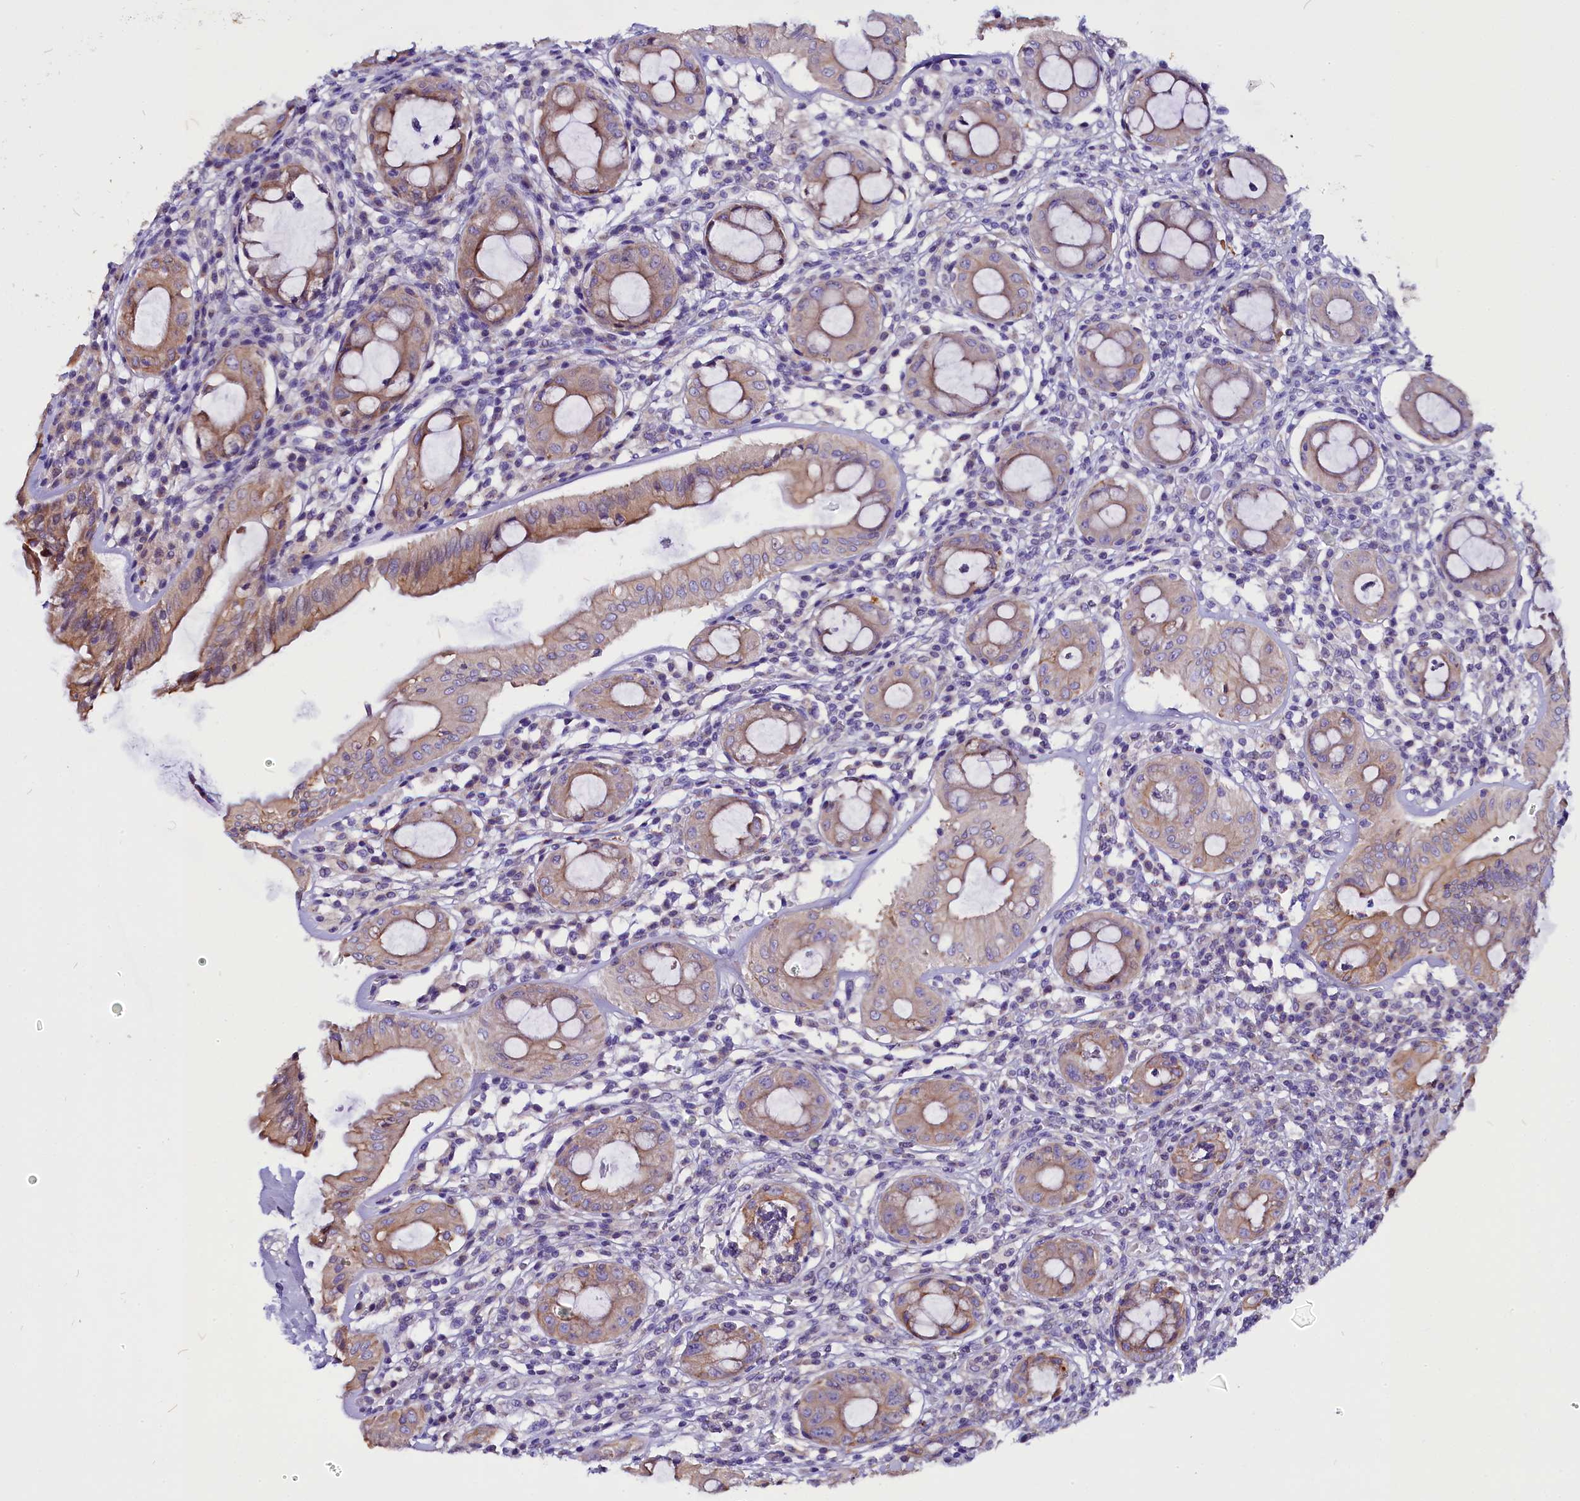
{"staining": {"intensity": "weak", "quantity": ">75%", "location": "cytoplasmic/membranous"}, "tissue": "rectum", "cell_type": "Glandular cells", "image_type": "normal", "snomed": [{"axis": "morphology", "description": "Normal tissue, NOS"}, {"axis": "topography", "description": "Rectum"}], "caption": "Human rectum stained for a protein (brown) shows weak cytoplasmic/membranous positive staining in about >75% of glandular cells.", "gene": "CEP170", "patient": {"sex": "female", "age": 57}}